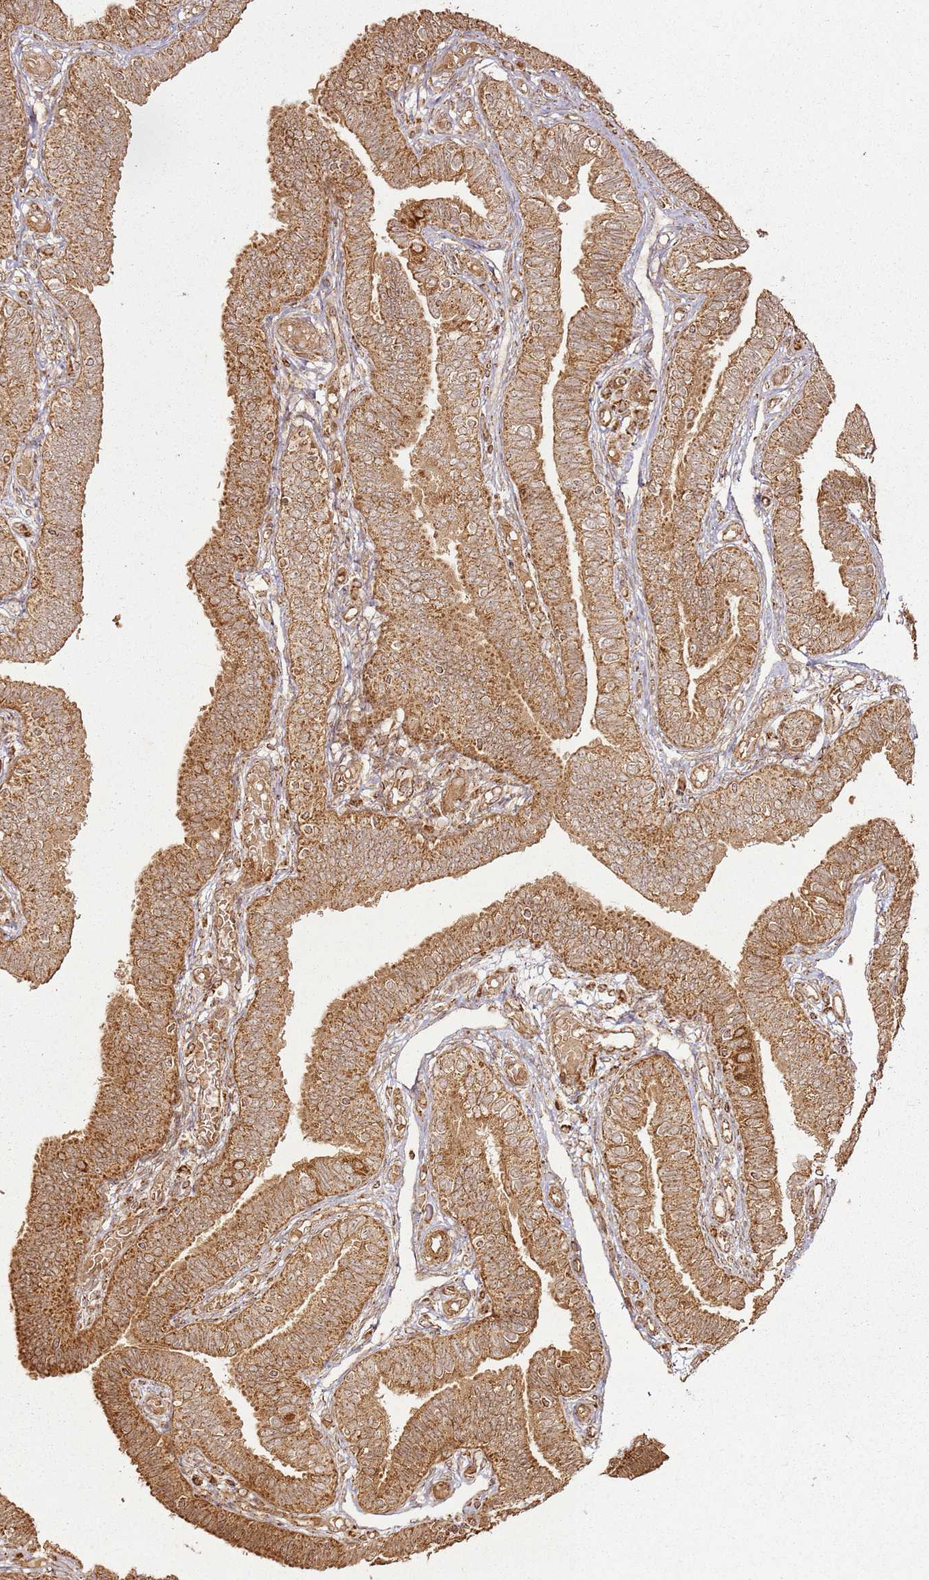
{"staining": {"intensity": "strong", "quantity": ">75%", "location": "cytoplasmic/membranous"}, "tissue": "fallopian tube", "cell_type": "Glandular cells", "image_type": "normal", "snomed": [{"axis": "morphology", "description": "Normal tissue, NOS"}, {"axis": "topography", "description": "Fallopian tube"}], "caption": "A histopathology image of fallopian tube stained for a protein reveals strong cytoplasmic/membranous brown staining in glandular cells. (brown staining indicates protein expression, while blue staining denotes nuclei).", "gene": "MRPS6", "patient": {"sex": "female", "age": 39}}